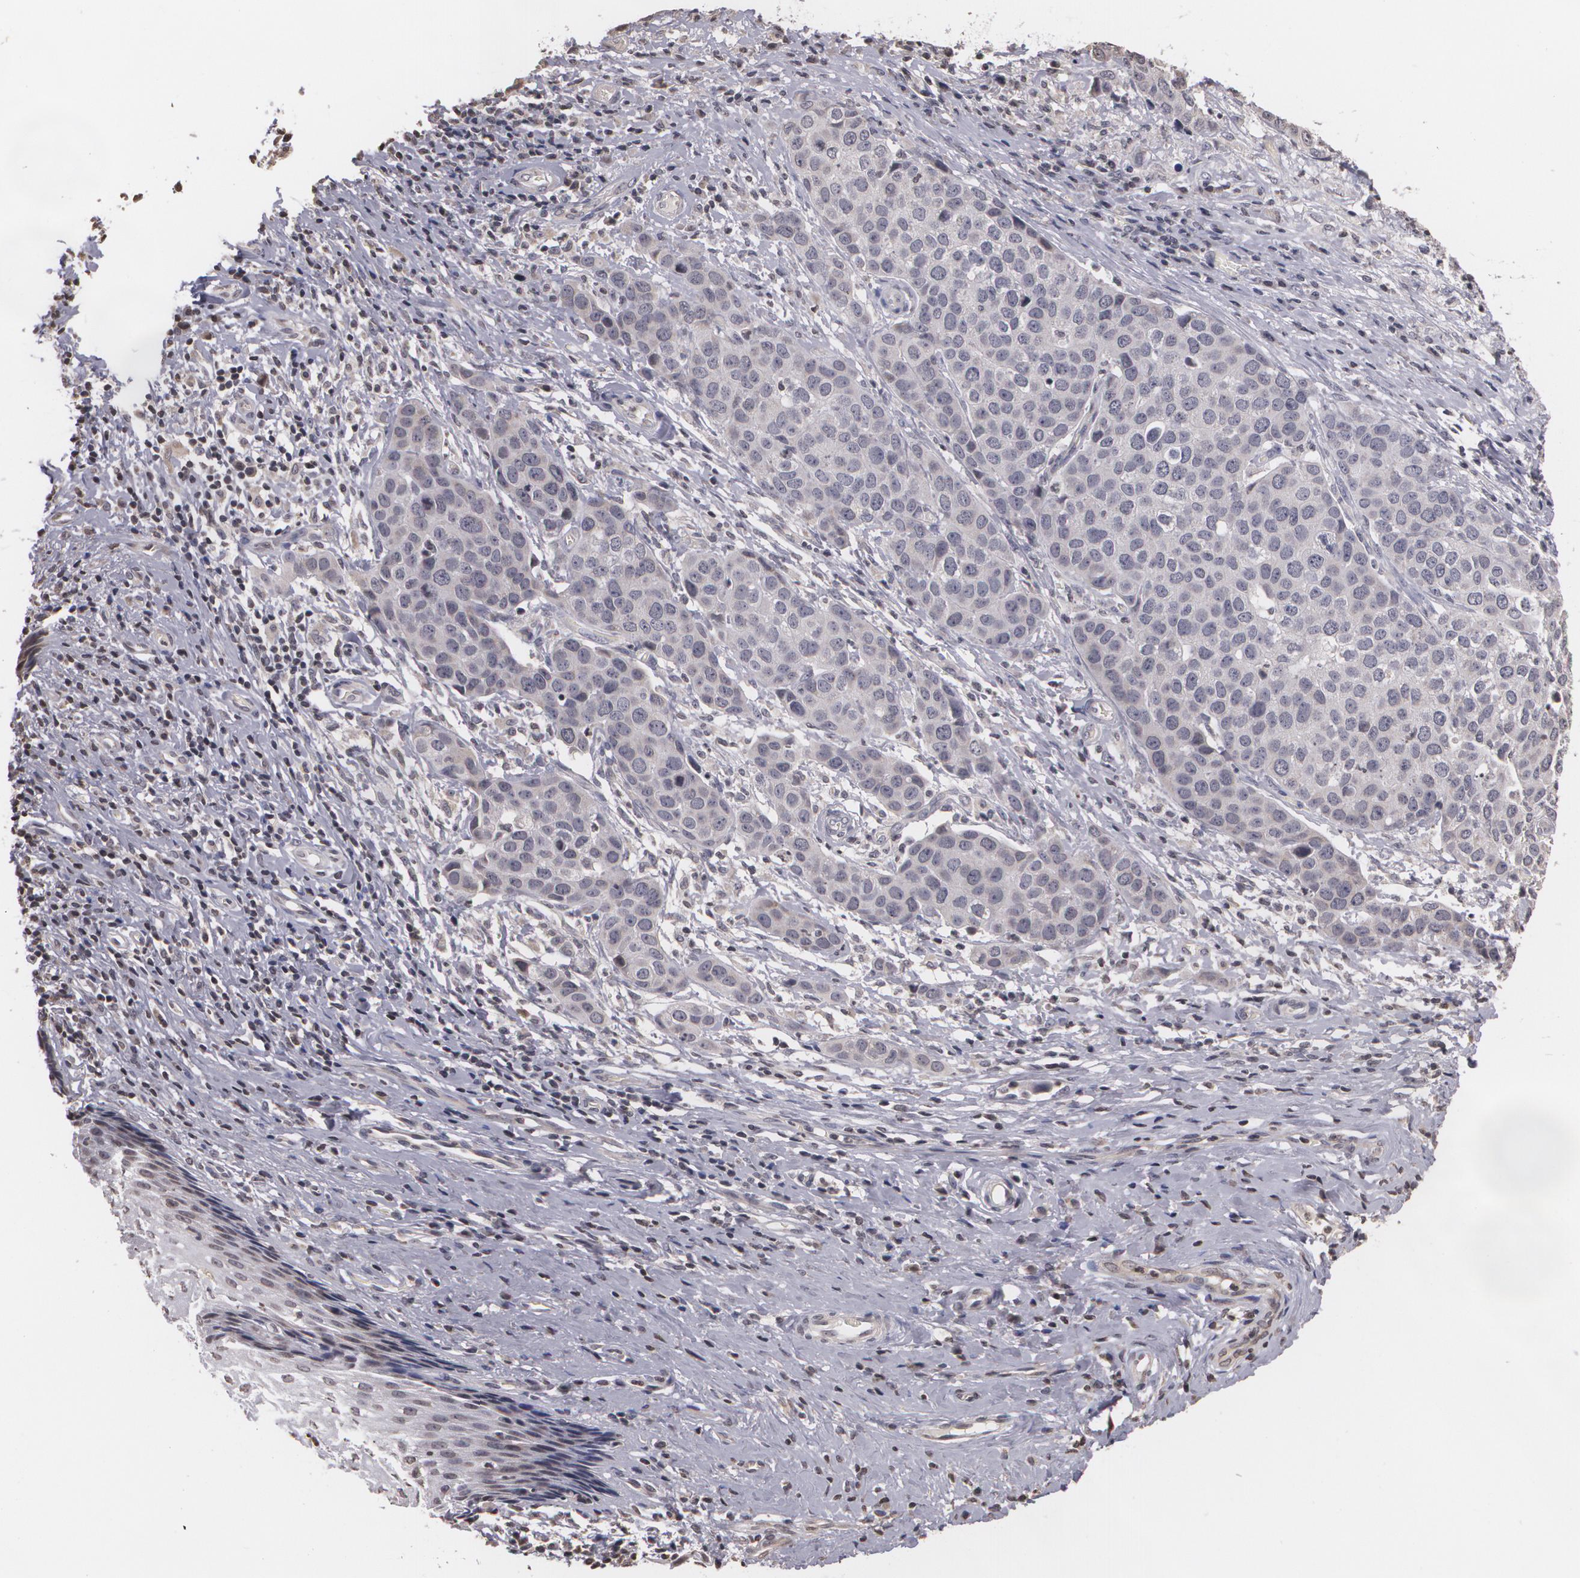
{"staining": {"intensity": "negative", "quantity": "none", "location": "none"}, "tissue": "cervical cancer", "cell_type": "Tumor cells", "image_type": "cancer", "snomed": [{"axis": "morphology", "description": "Squamous cell carcinoma, NOS"}, {"axis": "topography", "description": "Cervix"}], "caption": "Histopathology image shows no significant protein staining in tumor cells of squamous cell carcinoma (cervical).", "gene": "THRB", "patient": {"sex": "female", "age": 54}}